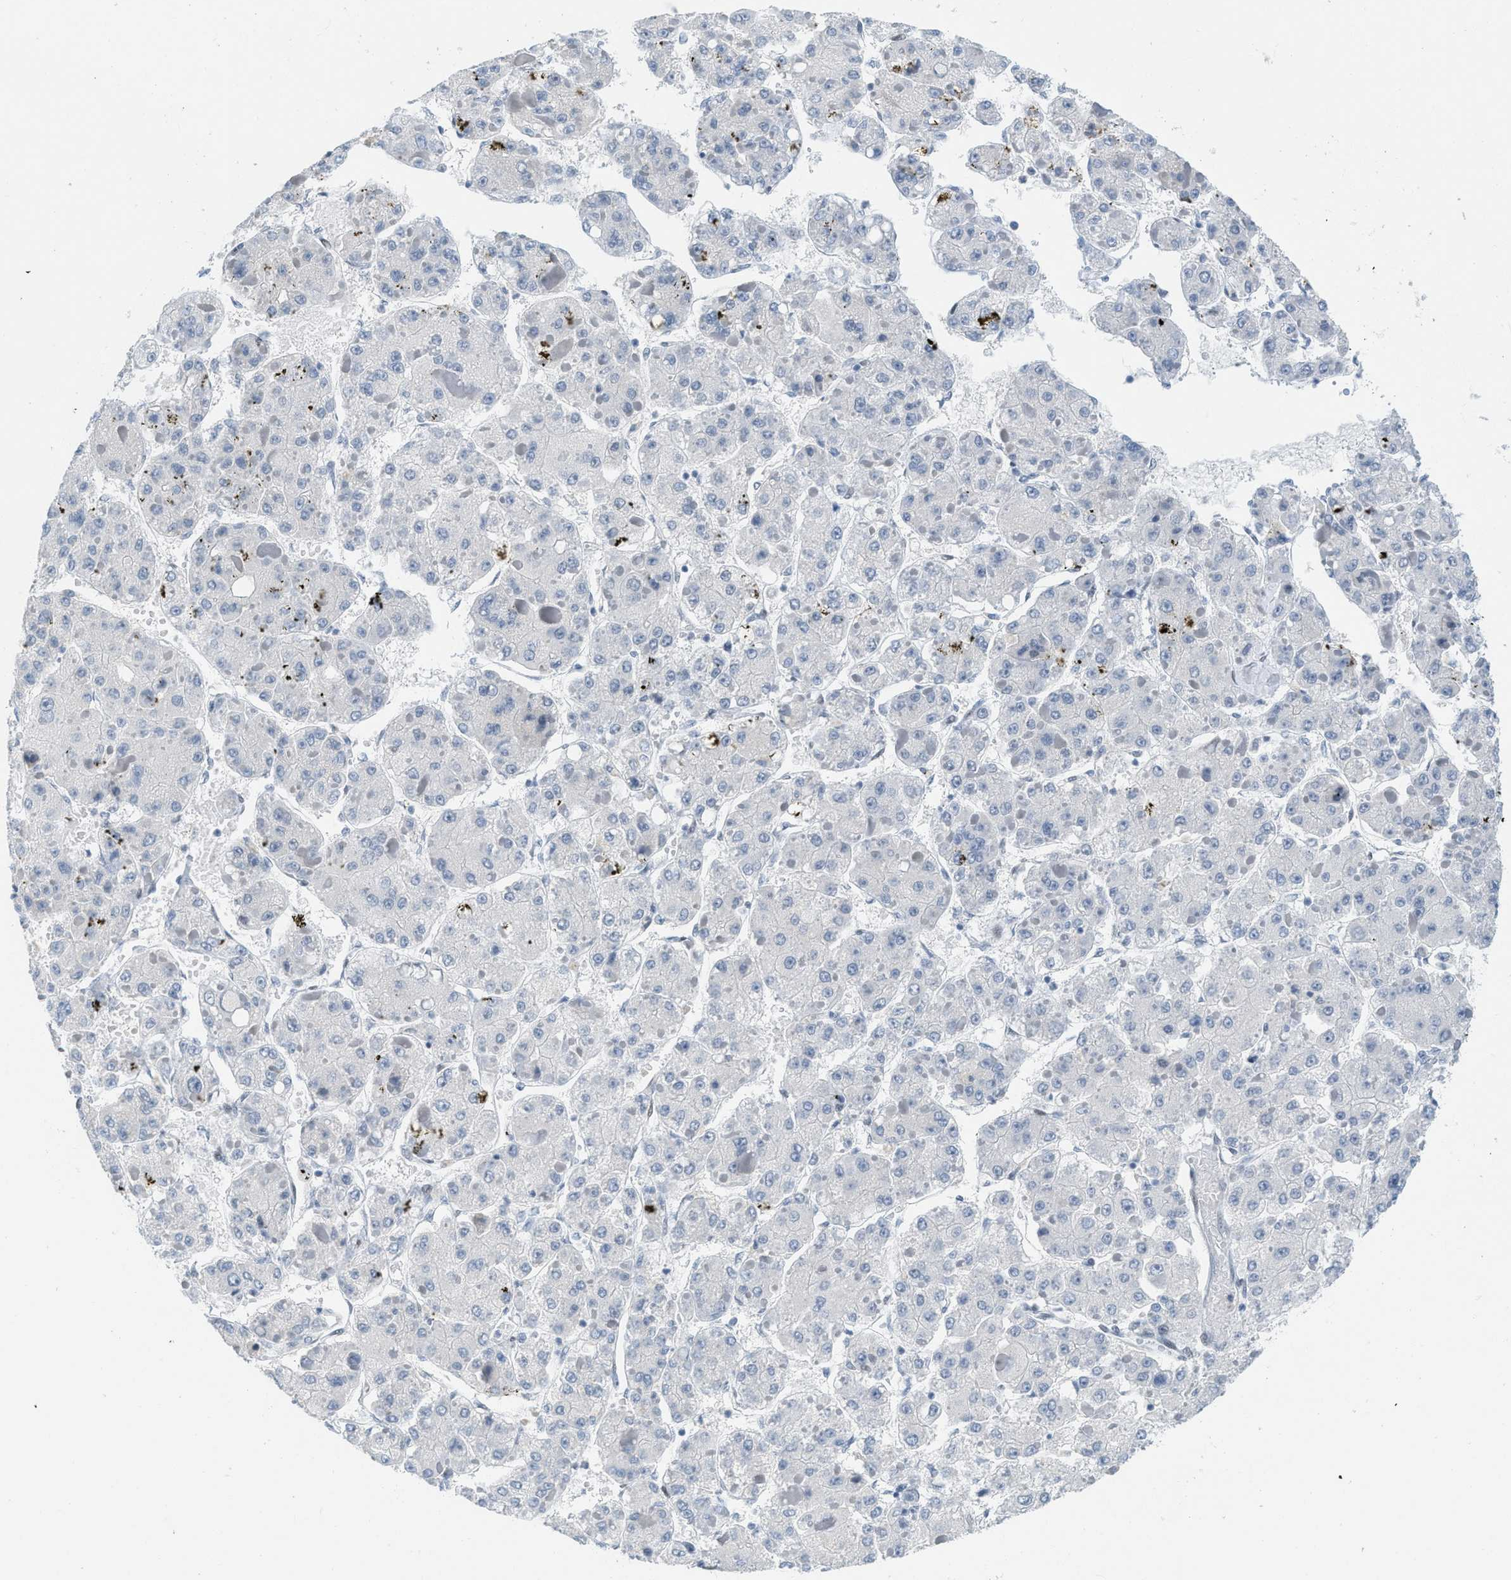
{"staining": {"intensity": "negative", "quantity": "none", "location": "none"}, "tissue": "liver cancer", "cell_type": "Tumor cells", "image_type": "cancer", "snomed": [{"axis": "morphology", "description": "Carcinoma, Hepatocellular, NOS"}, {"axis": "topography", "description": "Liver"}], "caption": "Human liver hepatocellular carcinoma stained for a protein using immunohistochemistry (IHC) demonstrates no positivity in tumor cells.", "gene": "PBX1", "patient": {"sex": "female", "age": 73}}